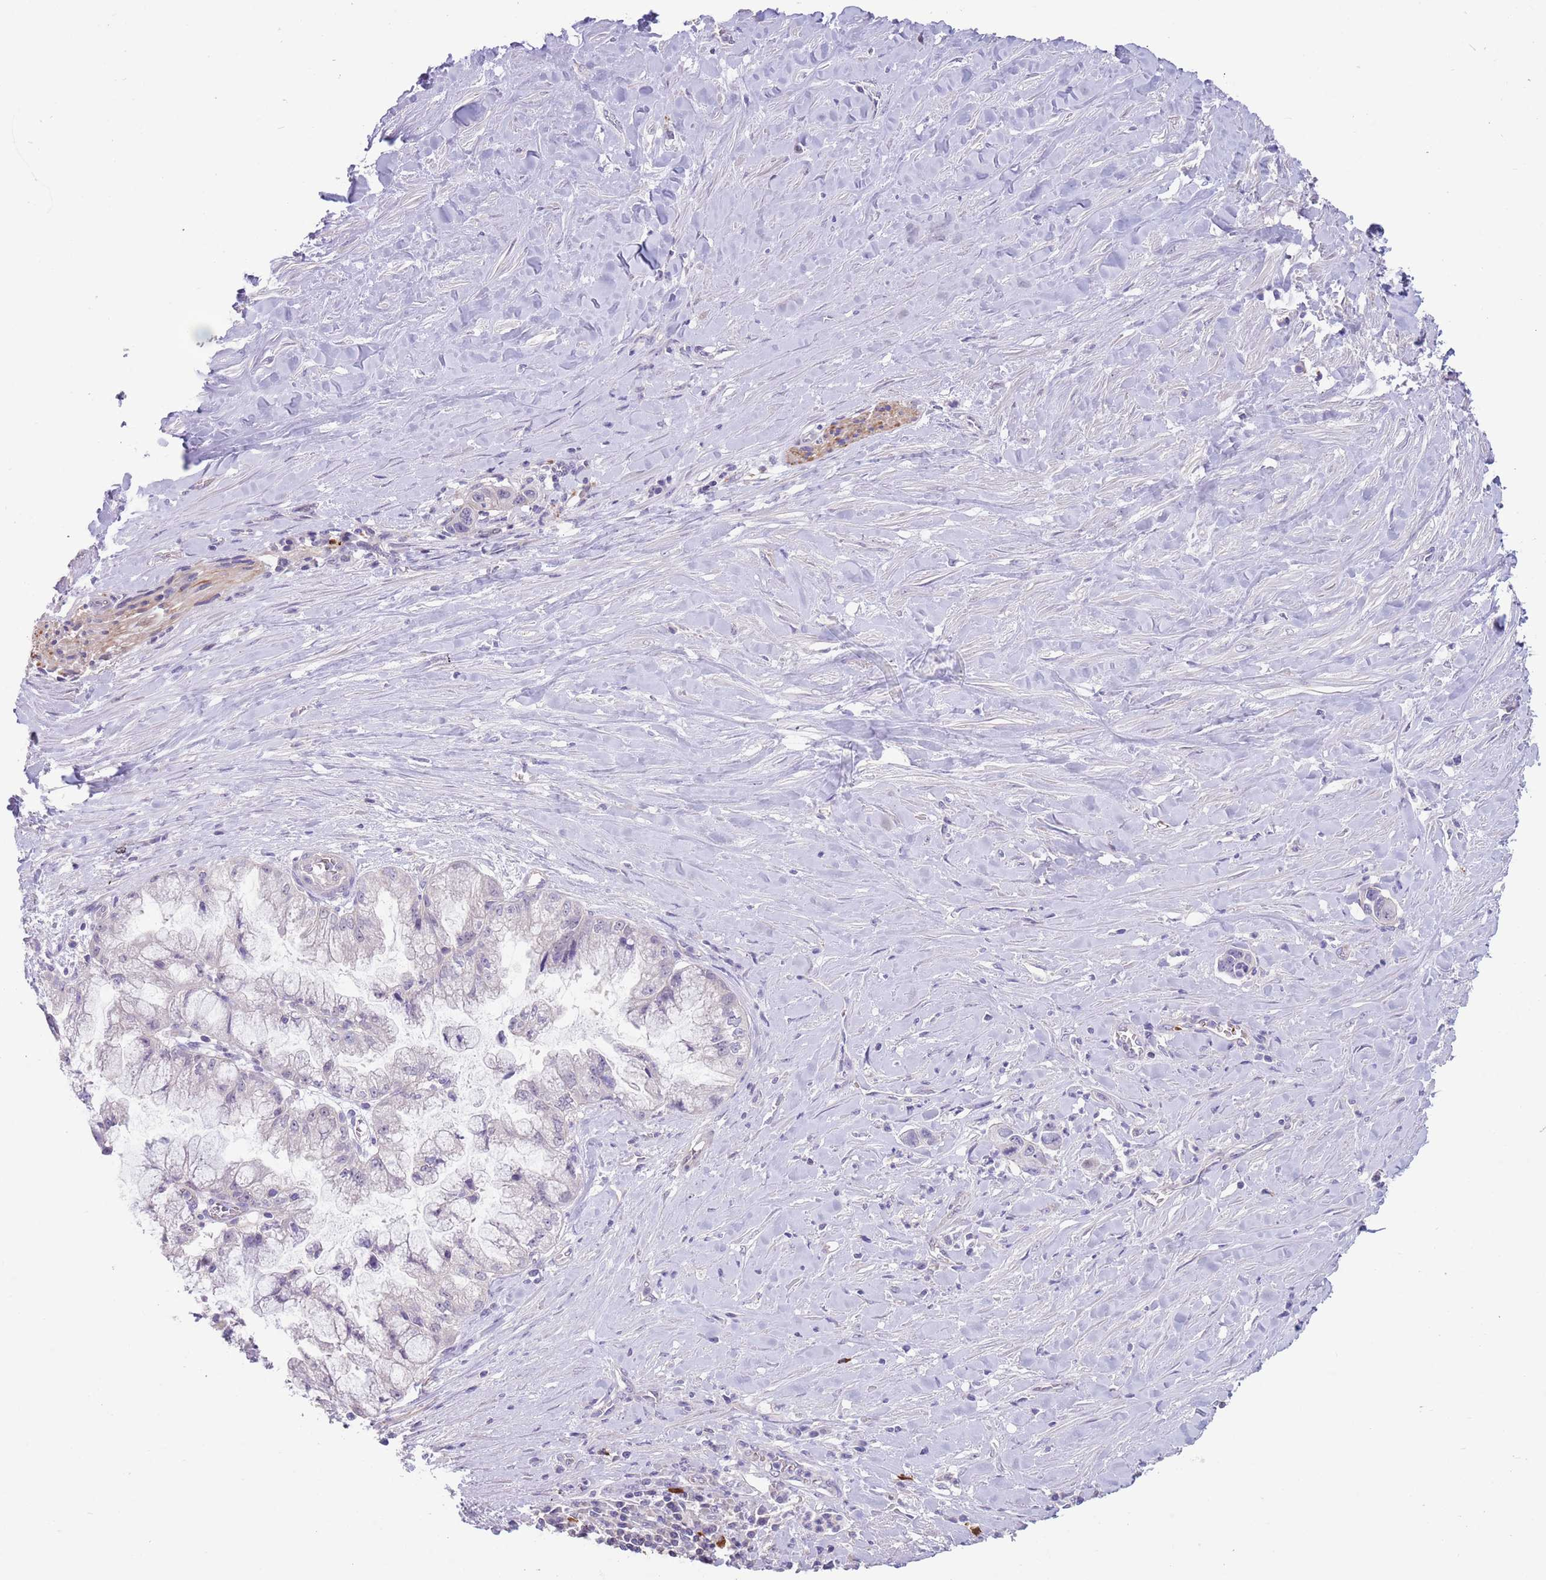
{"staining": {"intensity": "negative", "quantity": "none", "location": "none"}, "tissue": "pancreatic cancer", "cell_type": "Tumor cells", "image_type": "cancer", "snomed": [{"axis": "morphology", "description": "Adenocarcinoma, NOS"}, {"axis": "topography", "description": "Pancreas"}], "caption": "Tumor cells show no significant staining in pancreatic cancer (adenocarcinoma).", "gene": "ZNF14", "patient": {"sex": "male", "age": 73}}